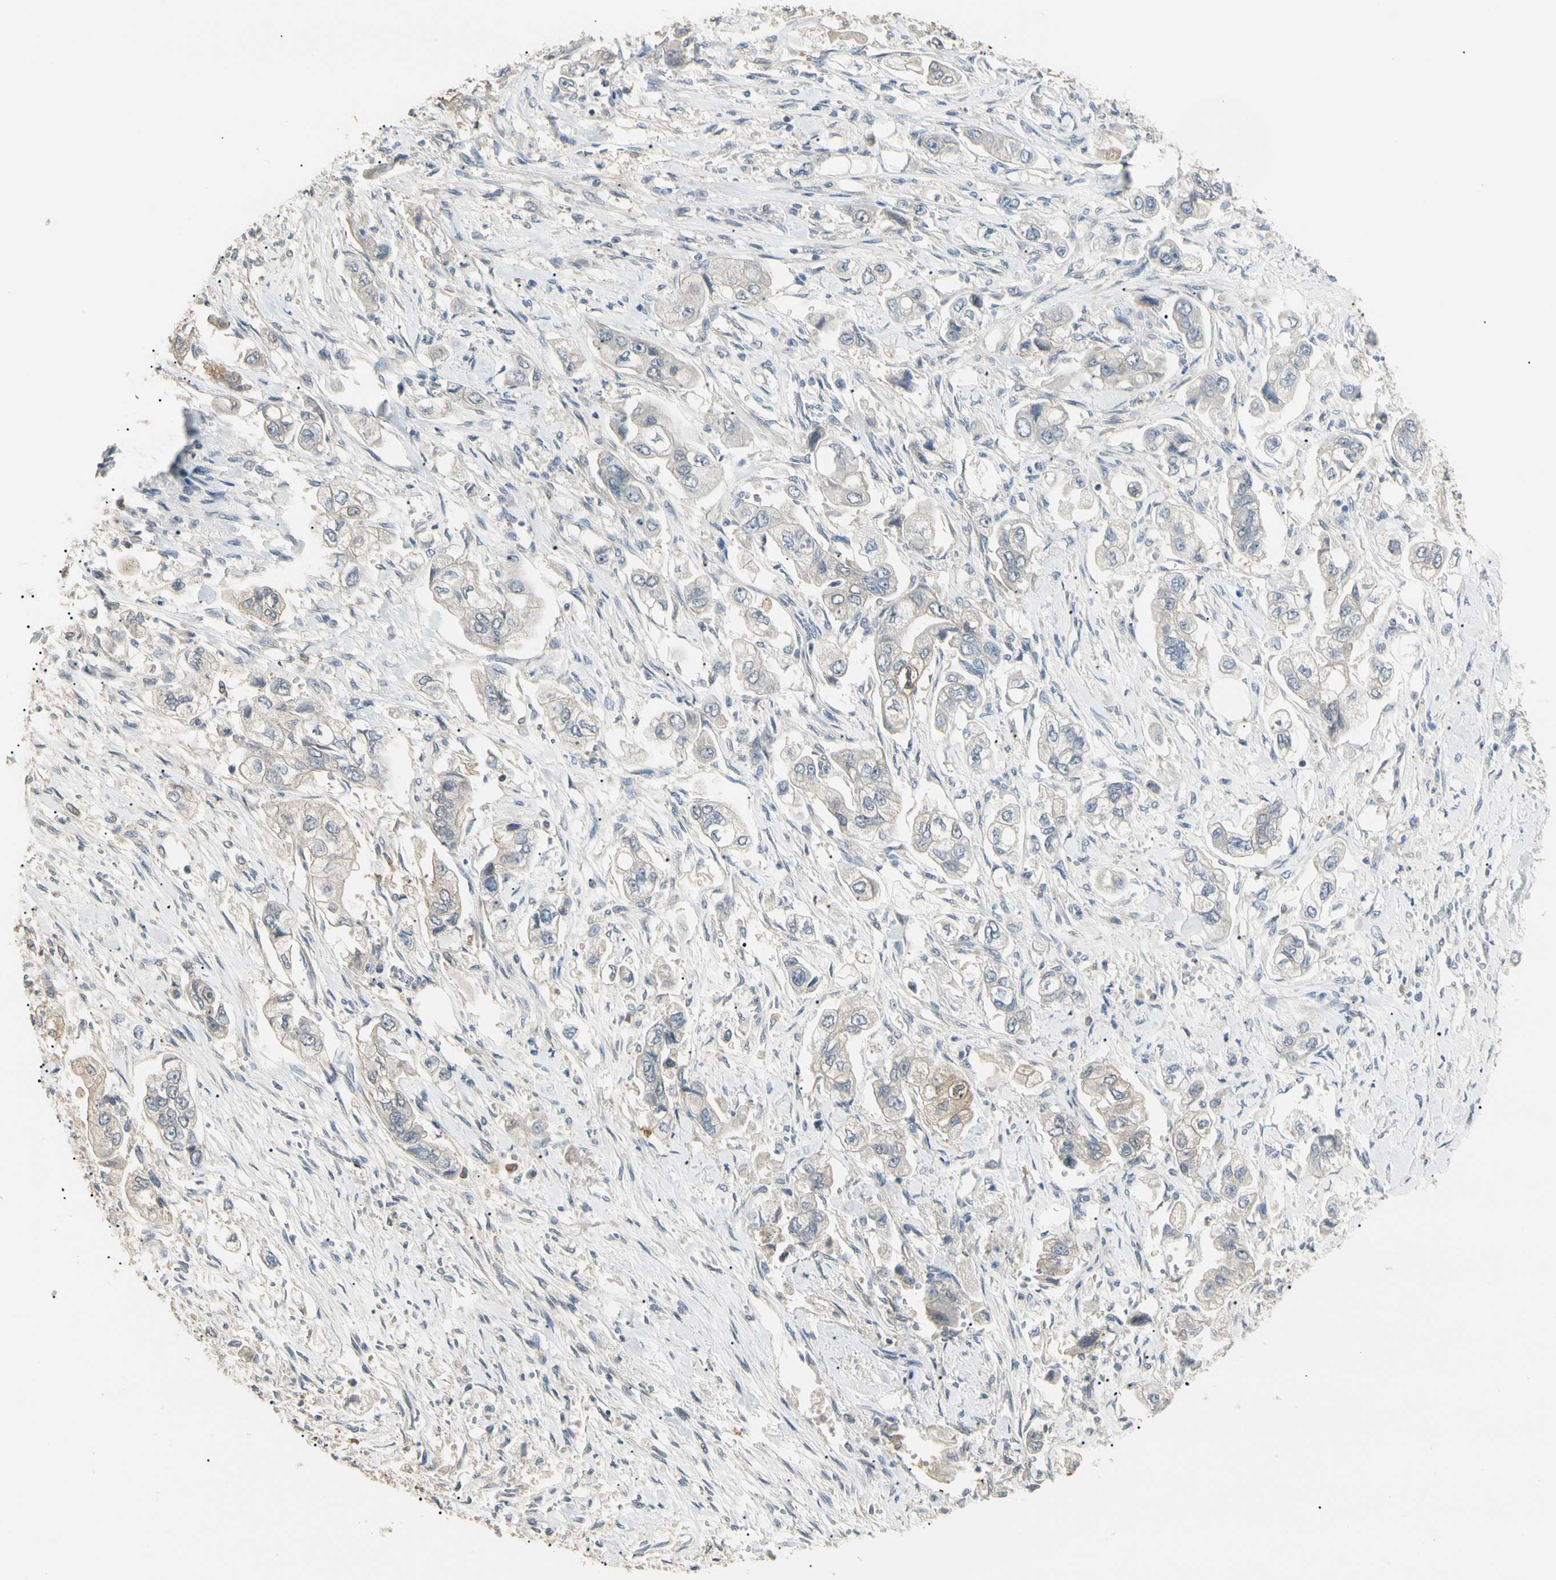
{"staining": {"intensity": "negative", "quantity": "none", "location": "none"}, "tissue": "stomach cancer", "cell_type": "Tumor cells", "image_type": "cancer", "snomed": [{"axis": "morphology", "description": "Adenocarcinoma, NOS"}, {"axis": "topography", "description": "Stomach"}], "caption": "A high-resolution photomicrograph shows immunohistochemistry (IHC) staining of adenocarcinoma (stomach), which shows no significant positivity in tumor cells.", "gene": "GNE", "patient": {"sex": "male", "age": 62}}